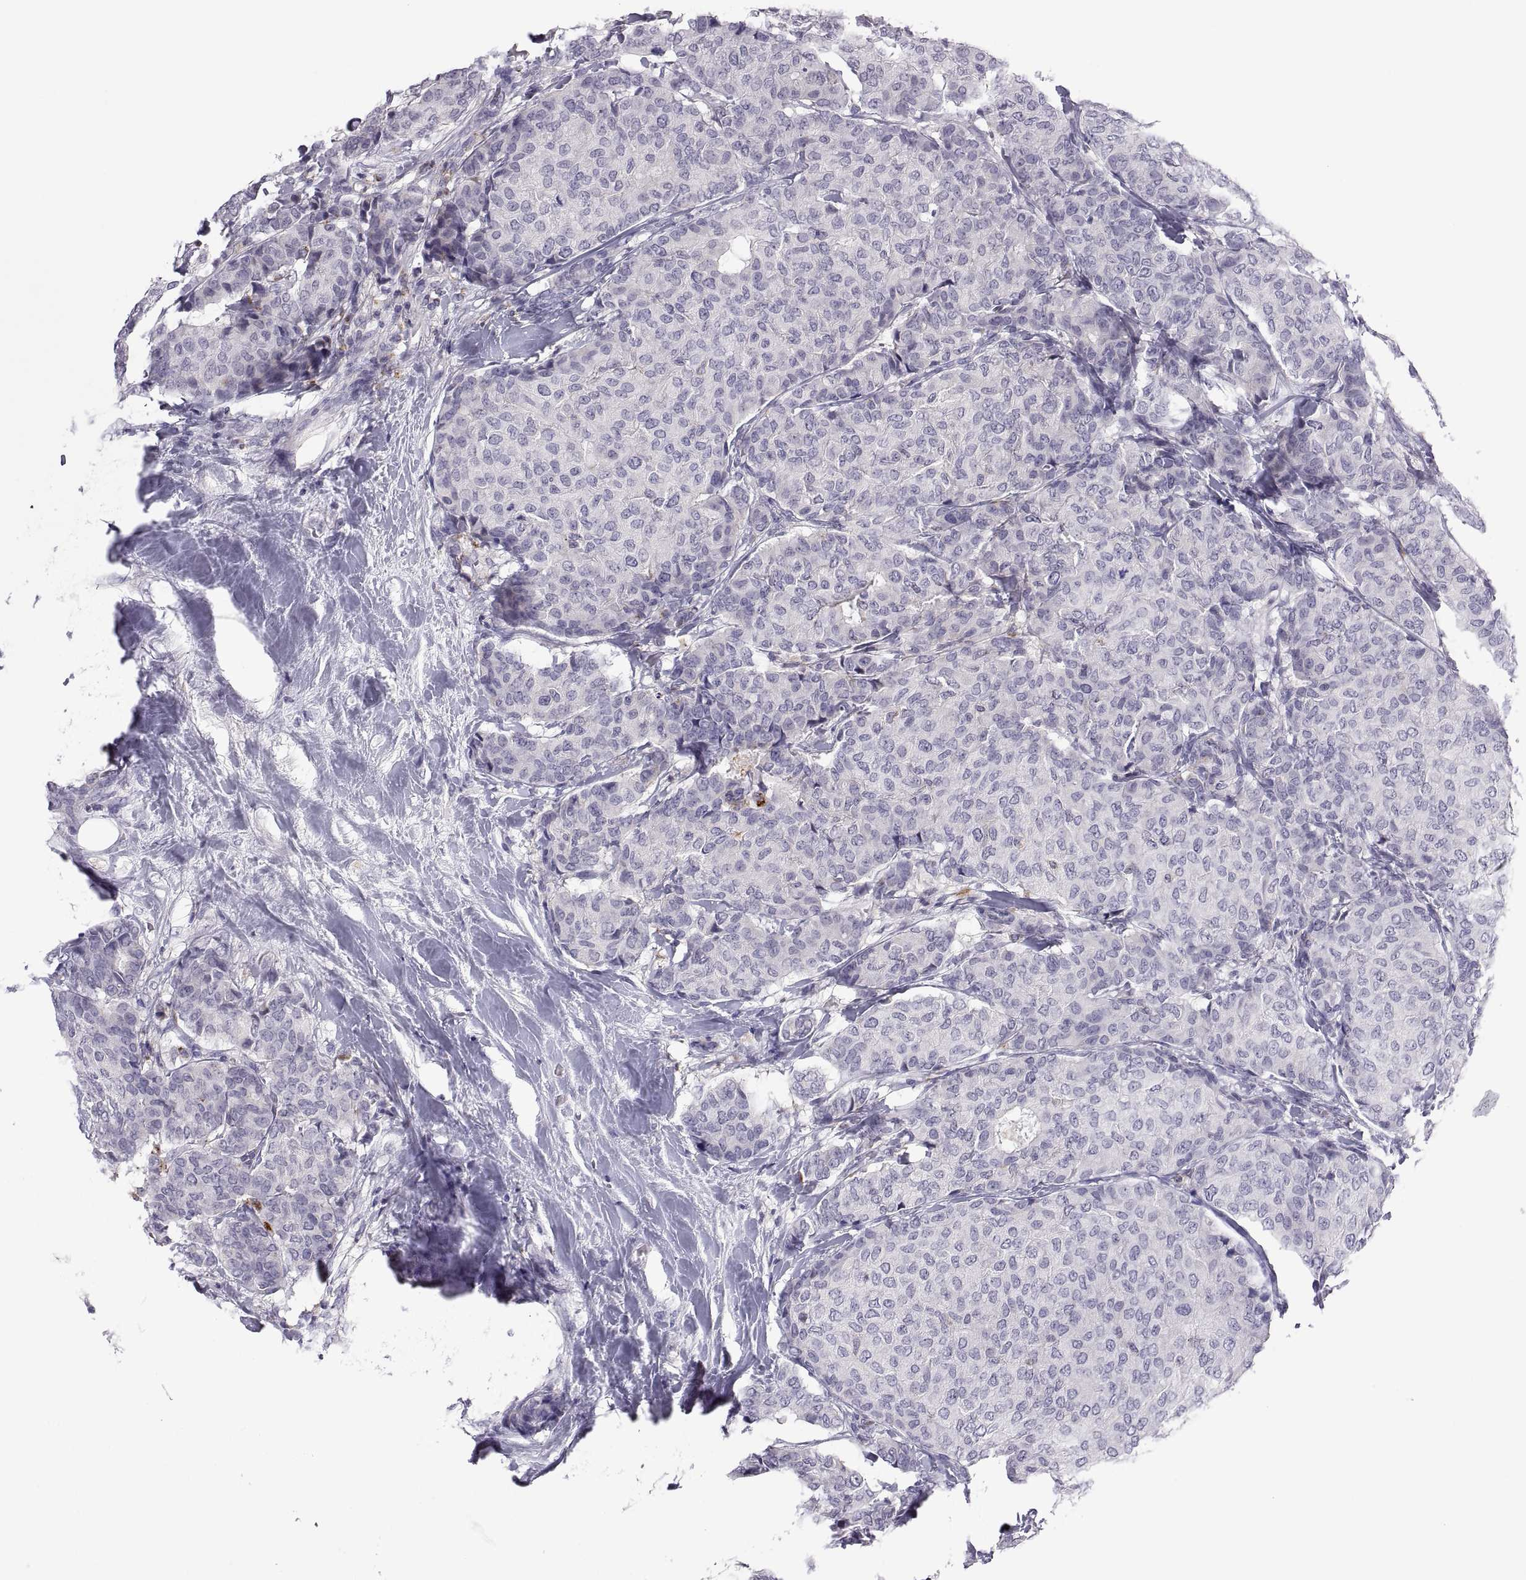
{"staining": {"intensity": "negative", "quantity": "none", "location": "none"}, "tissue": "breast cancer", "cell_type": "Tumor cells", "image_type": "cancer", "snomed": [{"axis": "morphology", "description": "Duct carcinoma"}, {"axis": "topography", "description": "Breast"}], "caption": "Immunohistochemistry (IHC) photomicrograph of neoplastic tissue: breast cancer (intraductal carcinoma) stained with DAB (3,3'-diaminobenzidine) shows no significant protein expression in tumor cells.", "gene": "RGS19", "patient": {"sex": "female", "age": 75}}